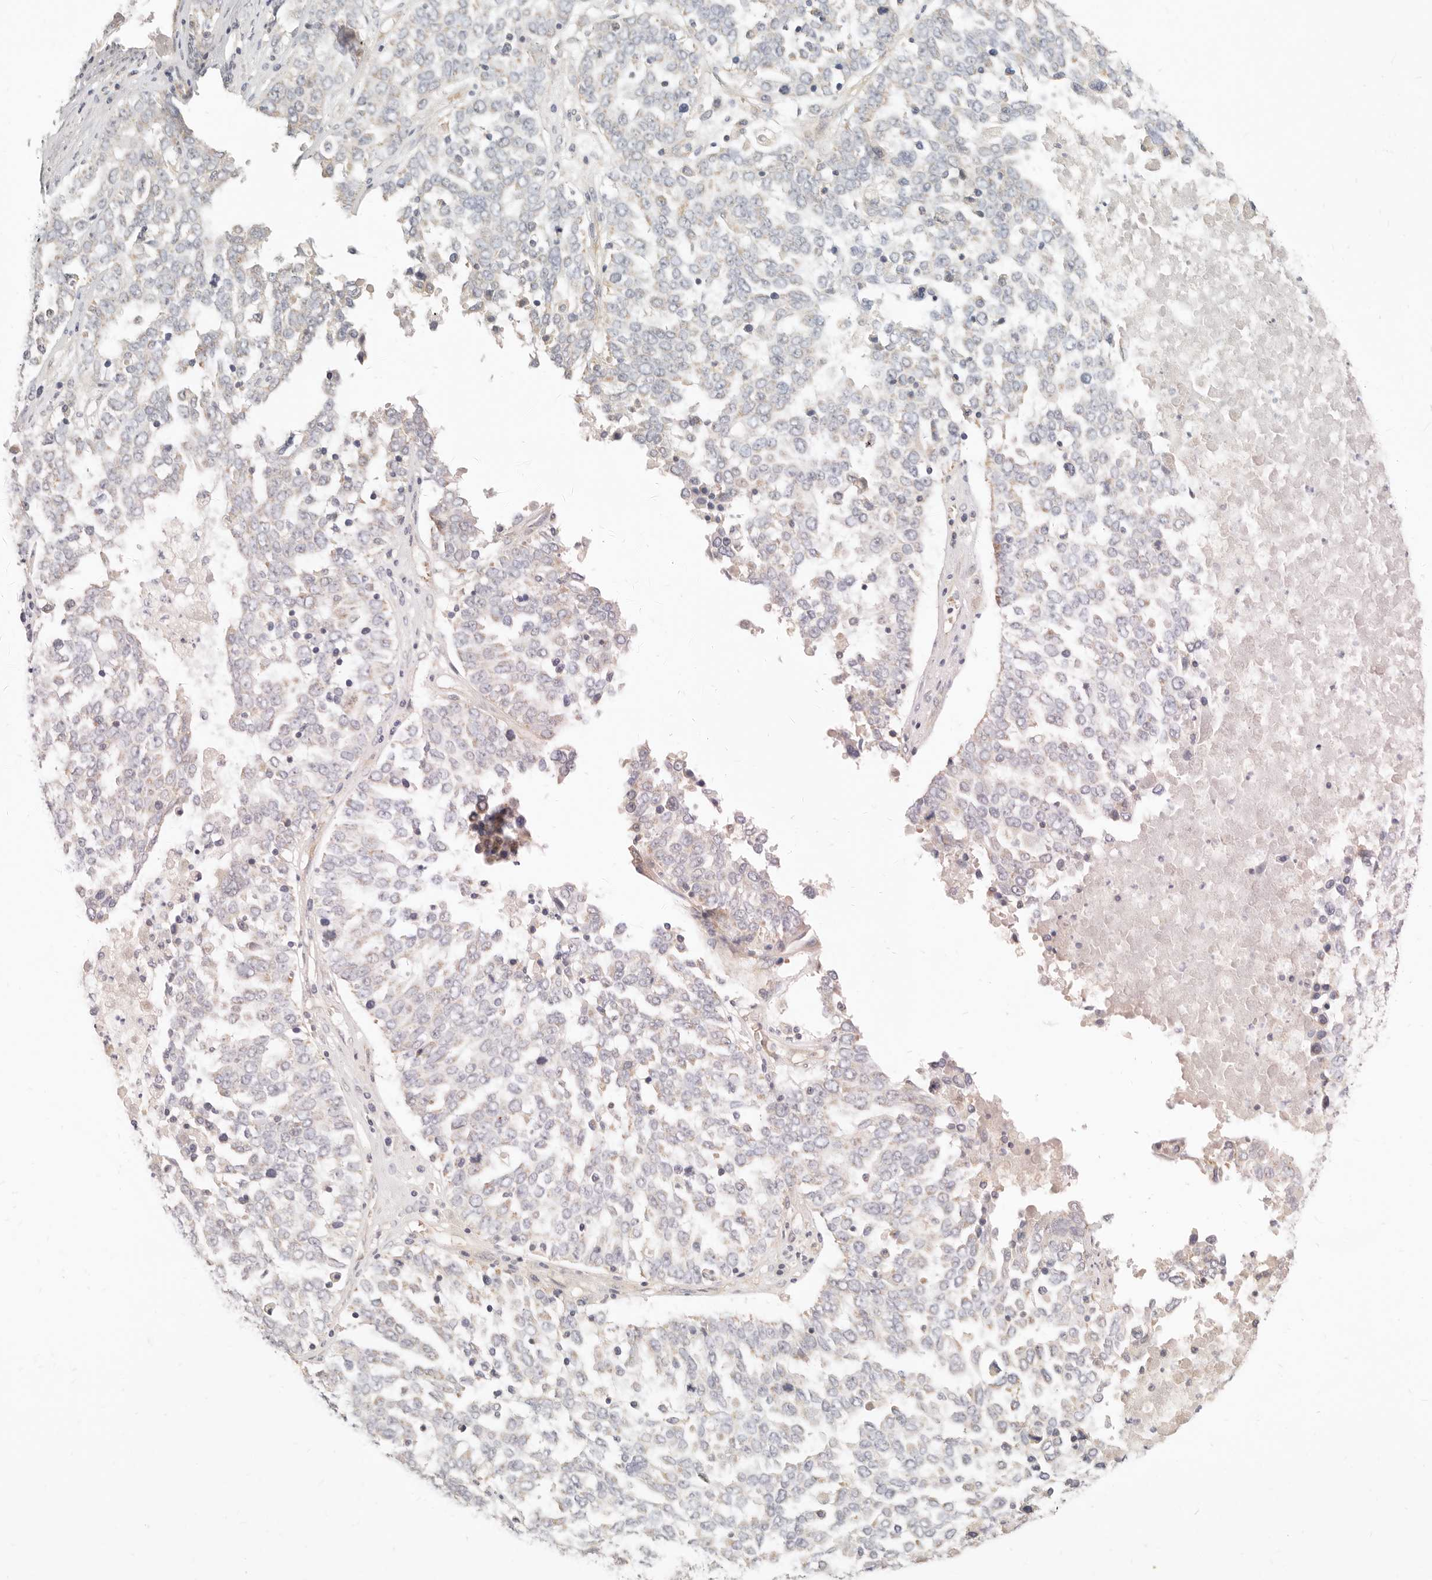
{"staining": {"intensity": "weak", "quantity": "<25%", "location": "cytoplasmic/membranous"}, "tissue": "ovarian cancer", "cell_type": "Tumor cells", "image_type": "cancer", "snomed": [{"axis": "morphology", "description": "Carcinoma, endometroid"}, {"axis": "topography", "description": "Ovary"}], "caption": "There is no significant staining in tumor cells of ovarian cancer (endometroid carcinoma). (Brightfield microscopy of DAB (3,3'-diaminobenzidine) immunohistochemistry at high magnification).", "gene": "LTB4R2", "patient": {"sex": "female", "age": 62}}